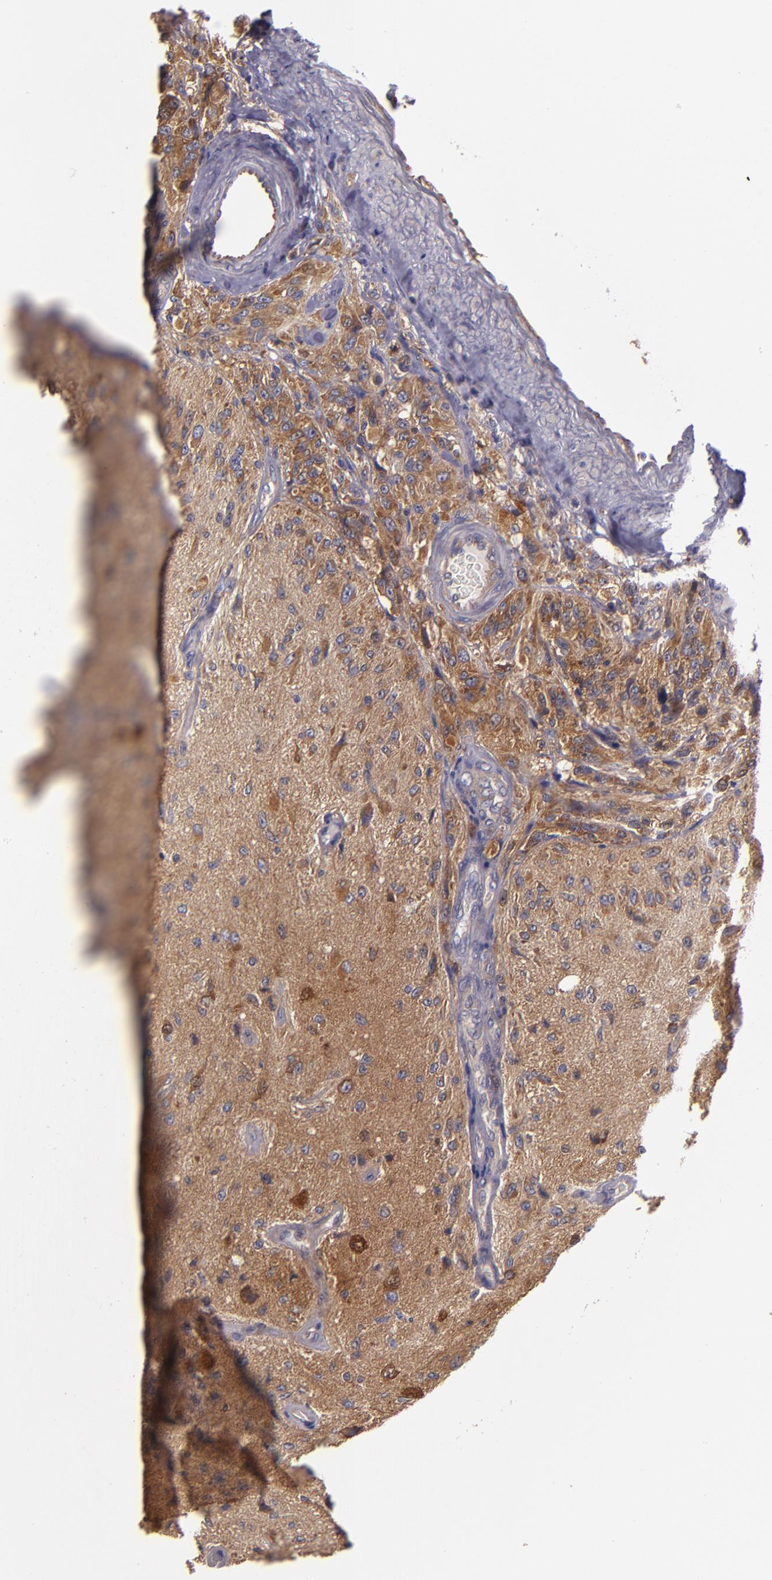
{"staining": {"intensity": "moderate", "quantity": "25%-75%", "location": "cytoplasmic/membranous"}, "tissue": "glioma", "cell_type": "Tumor cells", "image_type": "cancer", "snomed": [{"axis": "morphology", "description": "Normal tissue, NOS"}, {"axis": "morphology", "description": "Glioma, malignant, High grade"}, {"axis": "topography", "description": "Cerebral cortex"}], "caption": "This micrograph displays IHC staining of malignant high-grade glioma, with medium moderate cytoplasmic/membranous staining in approximately 25%-75% of tumor cells.", "gene": "CARS1", "patient": {"sex": "male", "age": 77}}